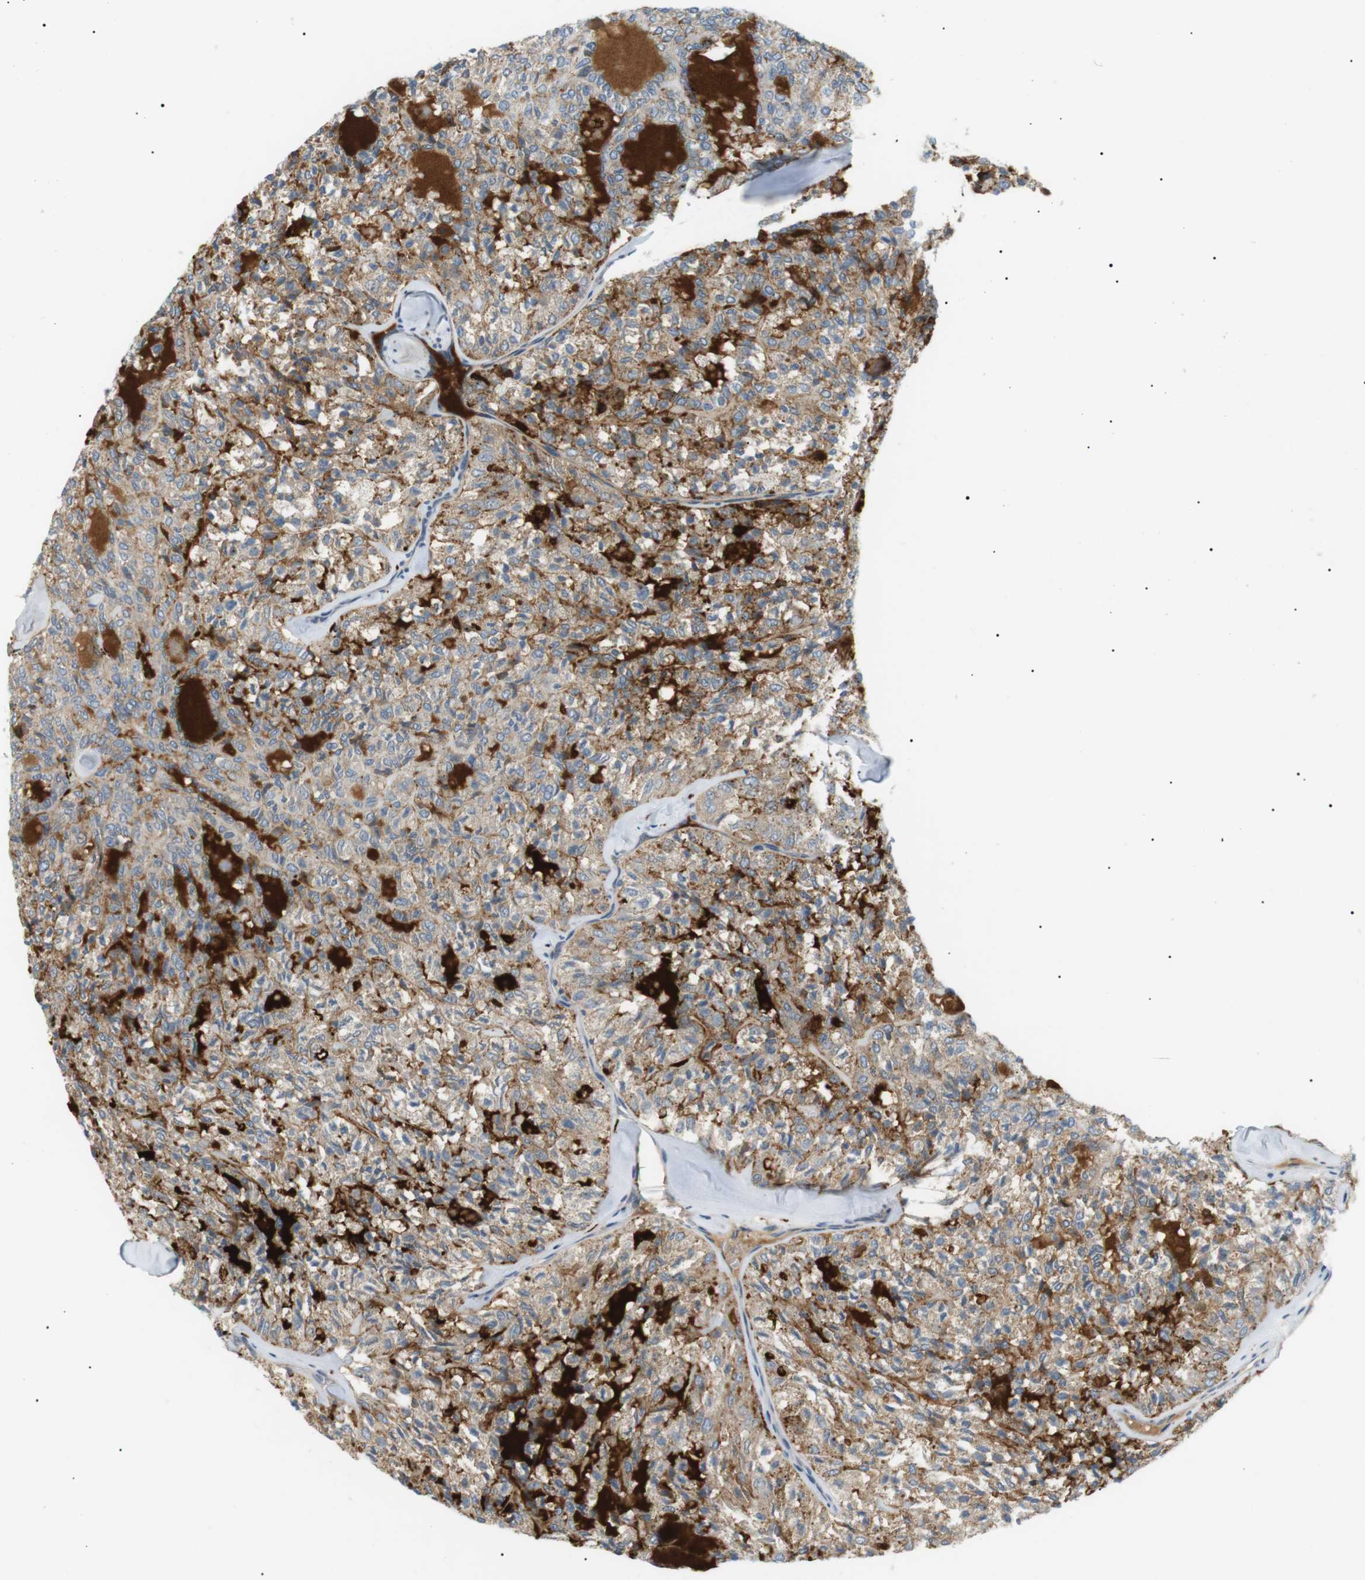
{"staining": {"intensity": "weak", "quantity": "25%-75%", "location": "cytoplasmic/membranous"}, "tissue": "thyroid cancer", "cell_type": "Tumor cells", "image_type": "cancer", "snomed": [{"axis": "morphology", "description": "Follicular adenoma carcinoma, NOS"}, {"axis": "topography", "description": "Thyroid gland"}], "caption": "Immunohistochemical staining of thyroid cancer (follicular adenoma carcinoma) reveals weak cytoplasmic/membranous protein positivity in about 25%-75% of tumor cells.", "gene": "B4GALNT2", "patient": {"sex": "male", "age": 75}}